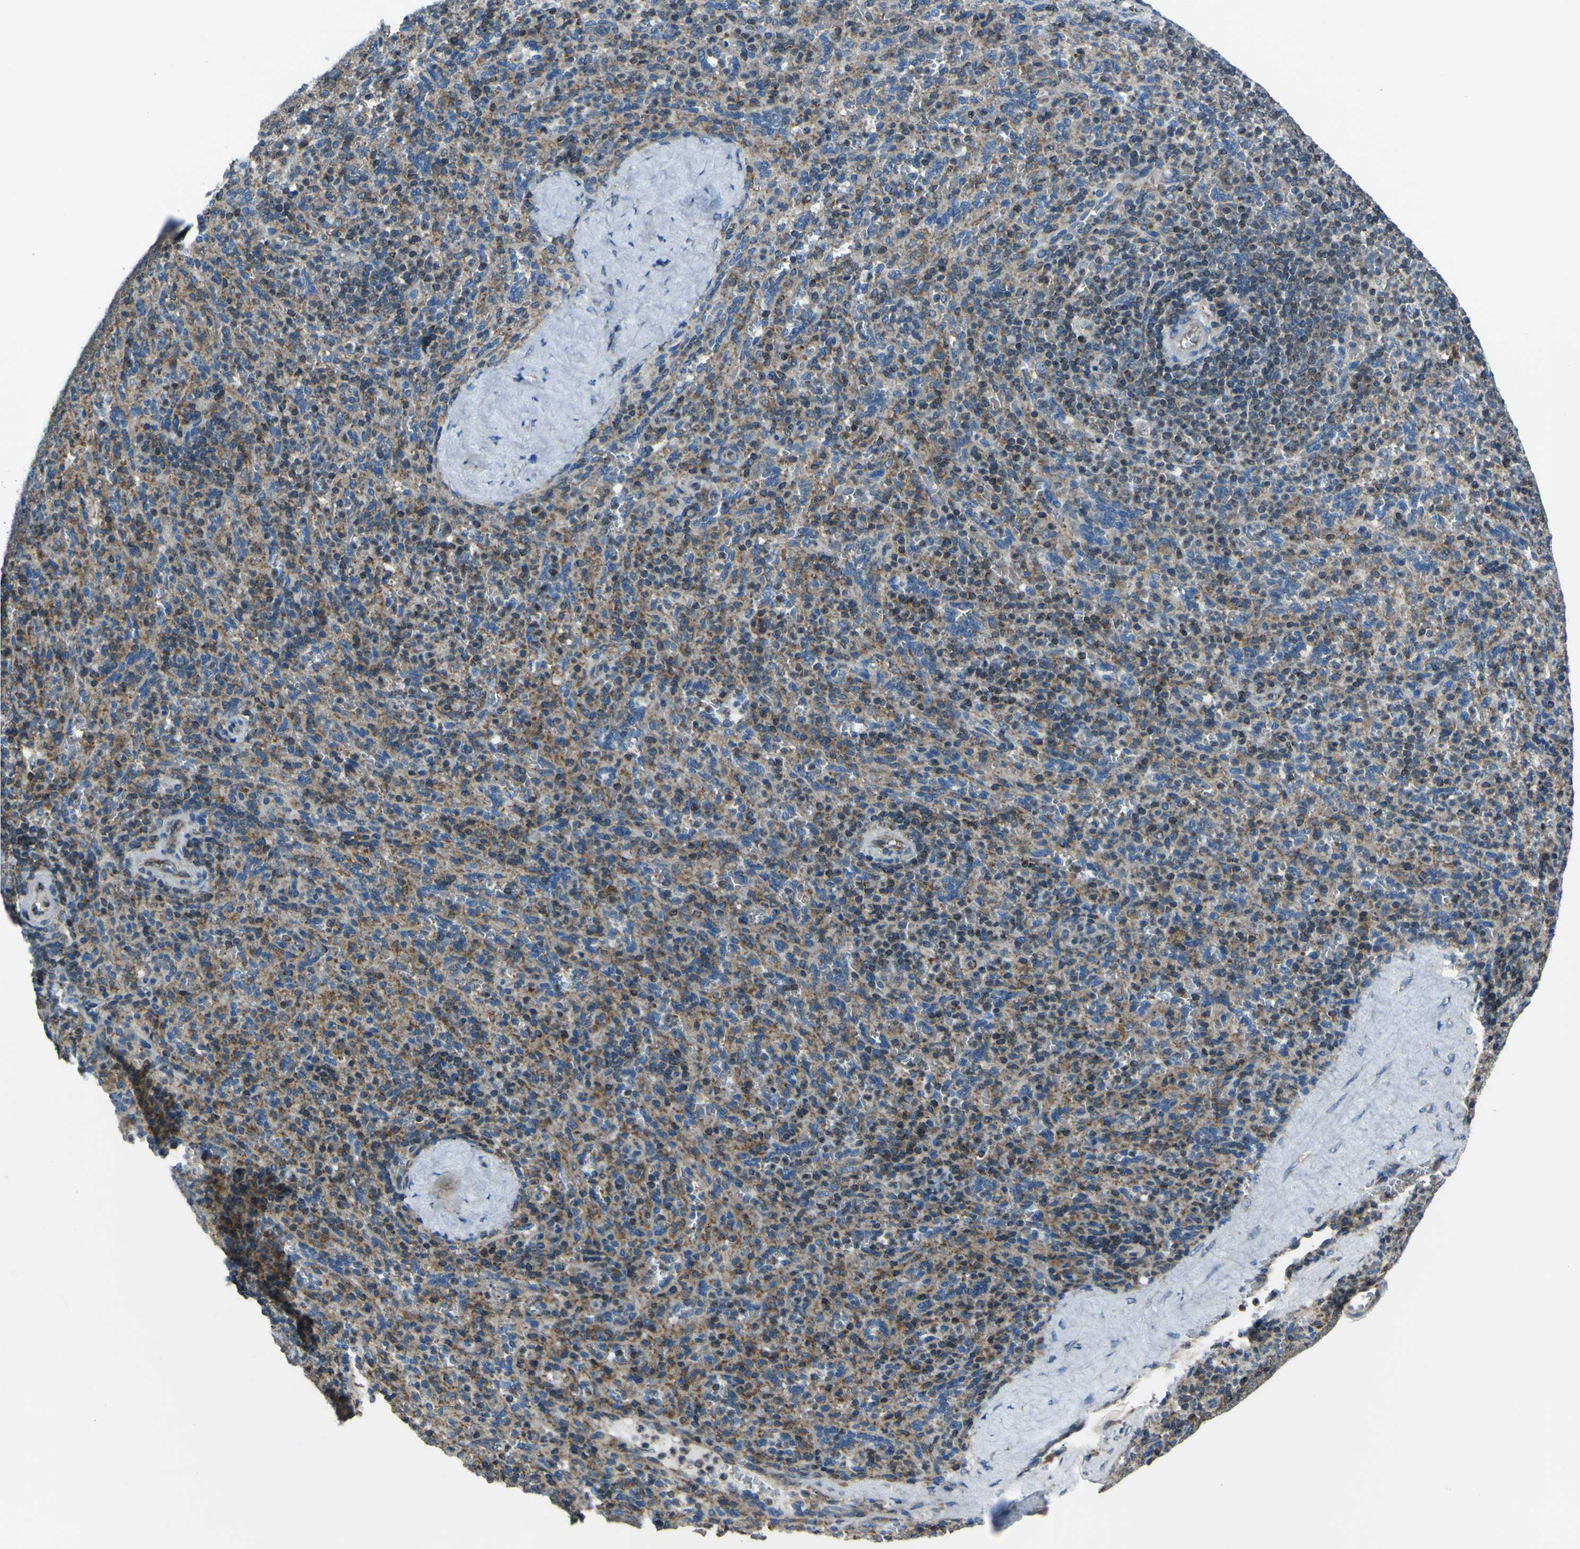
{"staining": {"intensity": "moderate", "quantity": ">75%", "location": "cytoplasmic/membranous"}, "tissue": "spleen", "cell_type": "Cells in red pulp", "image_type": "normal", "snomed": [{"axis": "morphology", "description": "Normal tissue, NOS"}, {"axis": "topography", "description": "Spleen"}], "caption": "The image shows a brown stain indicating the presence of a protein in the cytoplasmic/membranous of cells in red pulp in spleen.", "gene": "STIM1", "patient": {"sex": "male", "age": 36}}